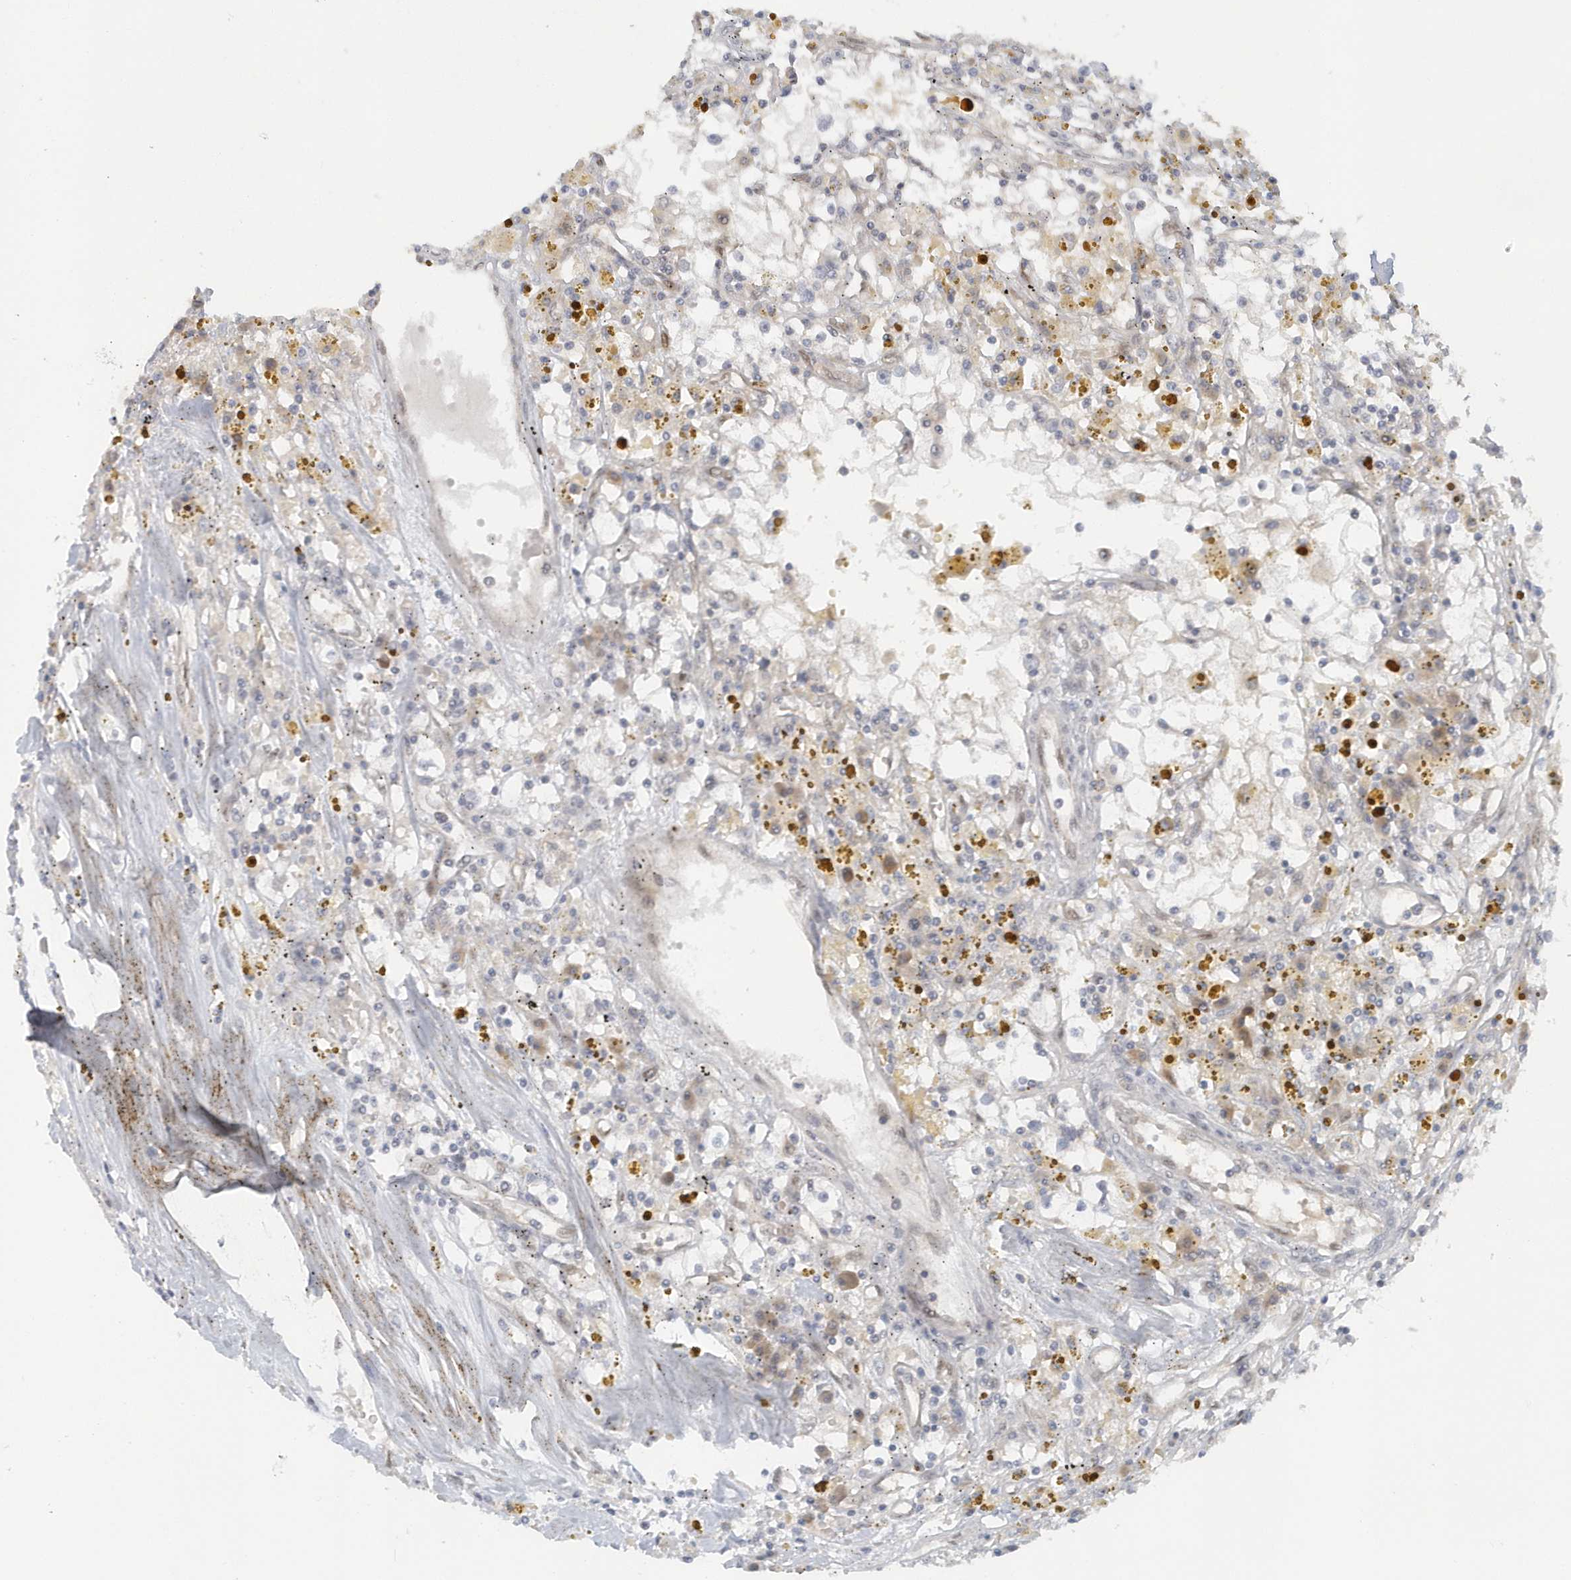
{"staining": {"intensity": "negative", "quantity": "none", "location": "none"}, "tissue": "renal cancer", "cell_type": "Tumor cells", "image_type": "cancer", "snomed": [{"axis": "morphology", "description": "Adenocarcinoma, NOS"}, {"axis": "topography", "description": "Kidney"}], "caption": "Immunohistochemical staining of human adenocarcinoma (renal) displays no significant staining in tumor cells. The staining was performed using DAB (3,3'-diaminobenzidine) to visualize the protein expression in brown, while the nuclei were stained in blue with hematoxylin (Magnification: 20x).", "gene": "ATG4A", "patient": {"sex": "male", "age": 56}}